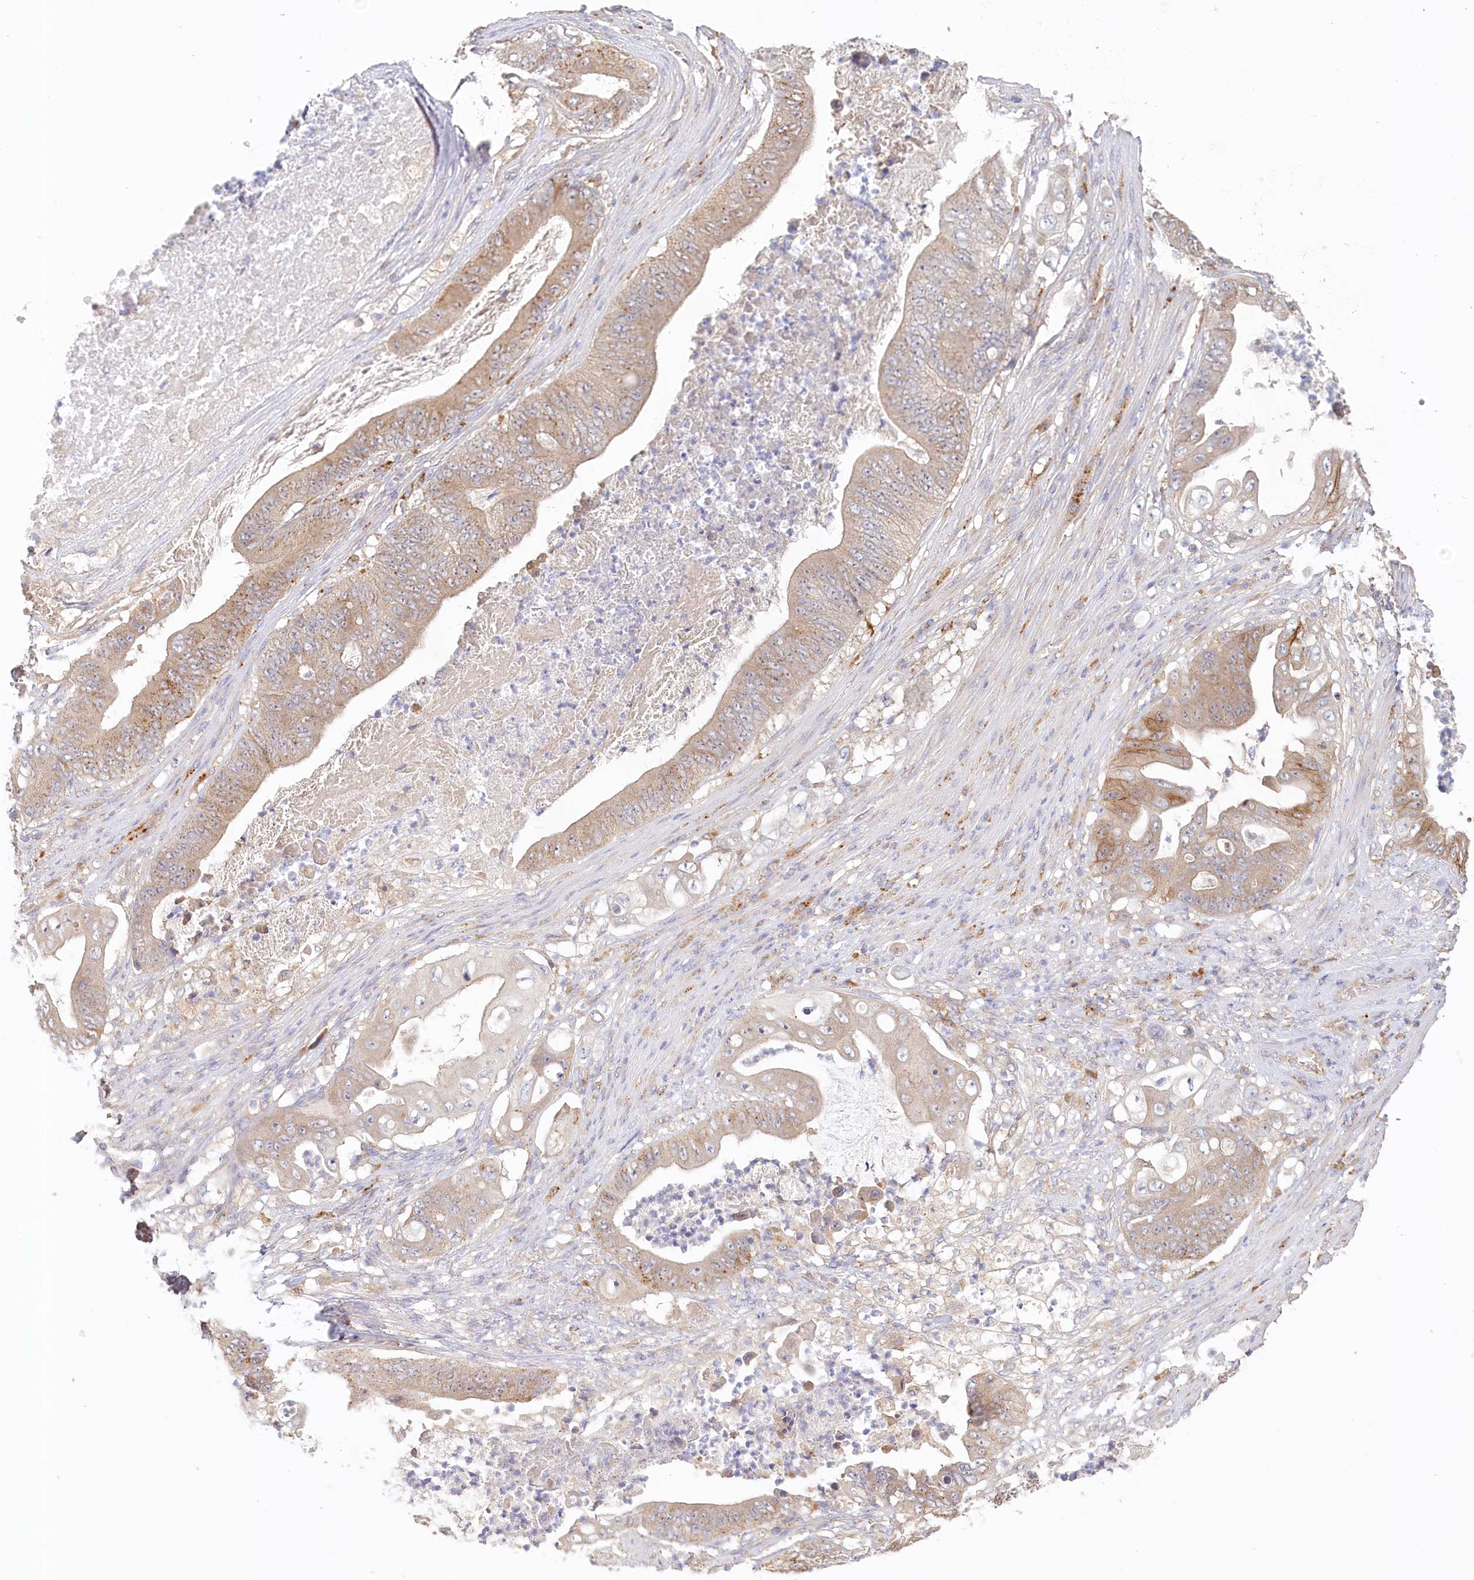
{"staining": {"intensity": "weak", "quantity": ">75%", "location": "cytoplasmic/membranous"}, "tissue": "stomach cancer", "cell_type": "Tumor cells", "image_type": "cancer", "snomed": [{"axis": "morphology", "description": "Adenocarcinoma, NOS"}, {"axis": "topography", "description": "Stomach"}], "caption": "Human stomach adenocarcinoma stained with a brown dye shows weak cytoplasmic/membranous positive staining in about >75% of tumor cells.", "gene": "VSIG1", "patient": {"sex": "female", "age": 73}}